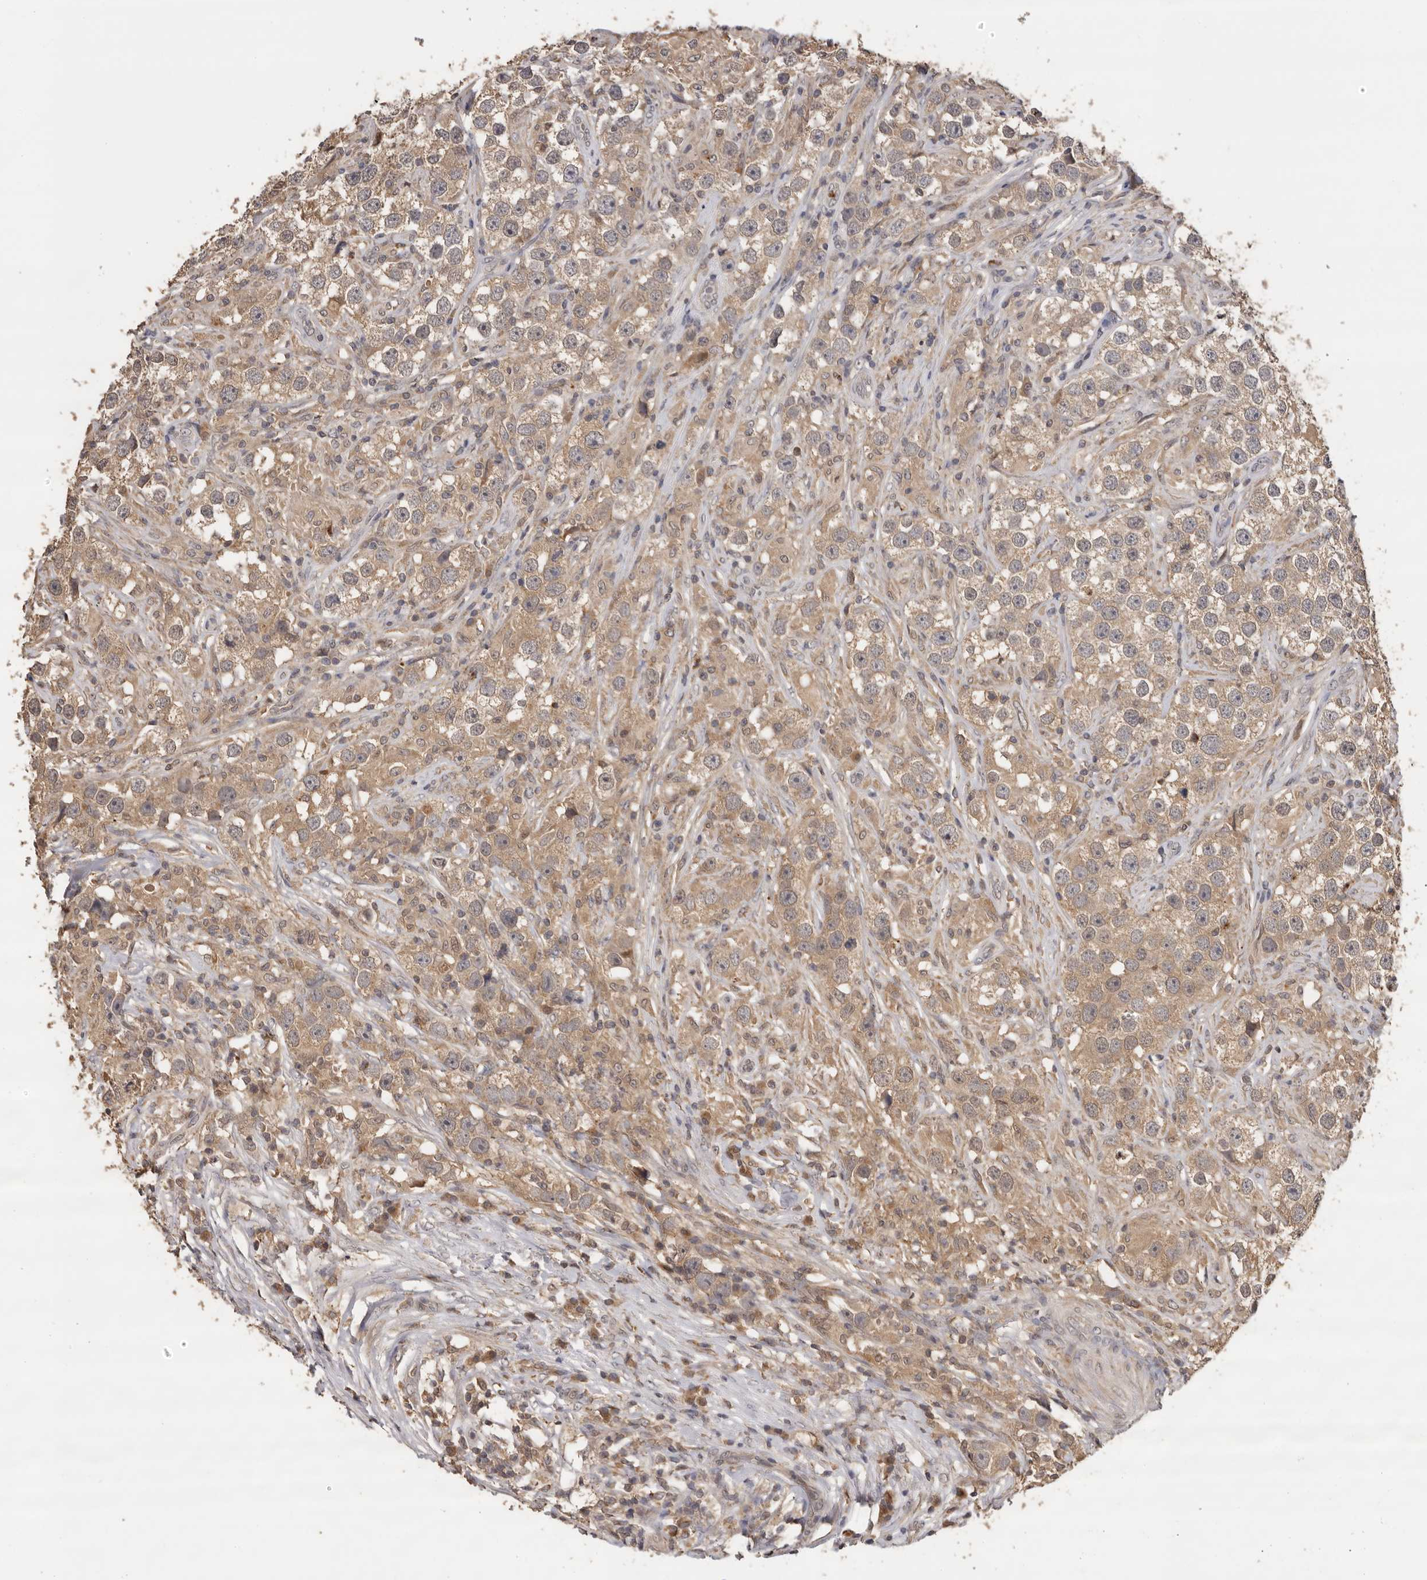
{"staining": {"intensity": "moderate", "quantity": ">75%", "location": "cytoplasmic/membranous"}, "tissue": "testis cancer", "cell_type": "Tumor cells", "image_type": "cancer", "snomed": [{"axis": "morphology", "description": "Seminoma, NOS"}, {"axis": "topography", "description": "Testis"}], "caption": "Immunohistochemical staining of testis cancer reveals medium levels of moderate cytoplasmic/membranous protein staining in about >75% of tumor cells. (DAB = brown stain, brightfield microscopy at high magnification).", "gene": "KIF2B", "patient": {"sex": "male", "age": 49}}